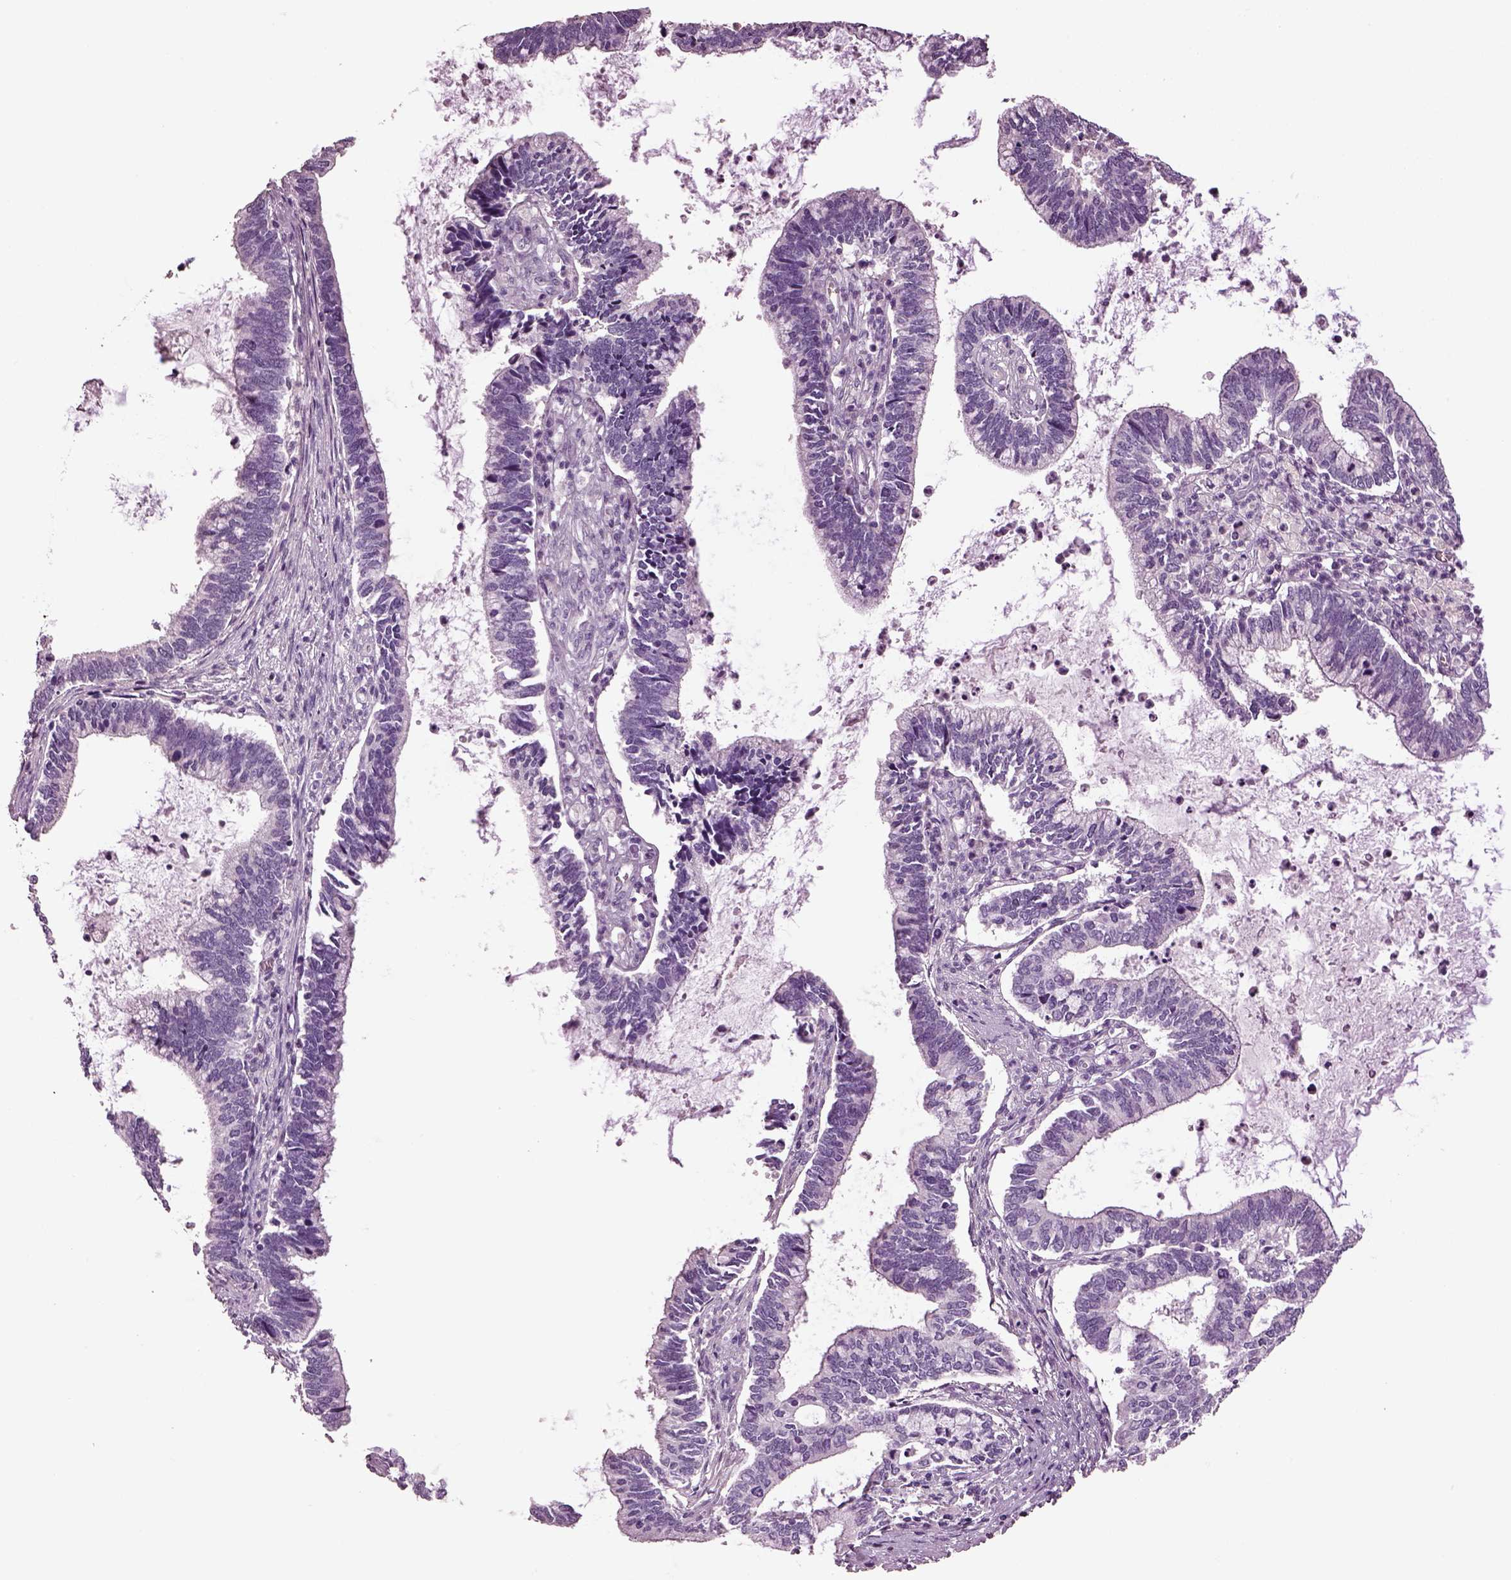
{"staining": {"intensity": "negative", "quantity": "none", "location": "none"}, "tissue": "cervical cancer", "cell_type": "Tumor cells", "image_type": "cancer", "snomed": [{"axis": "morphology", "description": "Adenocarcinoma, NOS"}, {"axis": "topography", "description": "Cervix"}], "caption": "Immunohistochemistry (IHC) of cervical adenocarcinoma exhibits no positivity in tumor cells.", "gene": "GUCA1A", "patient": {"sex": "female", "age": 42}}